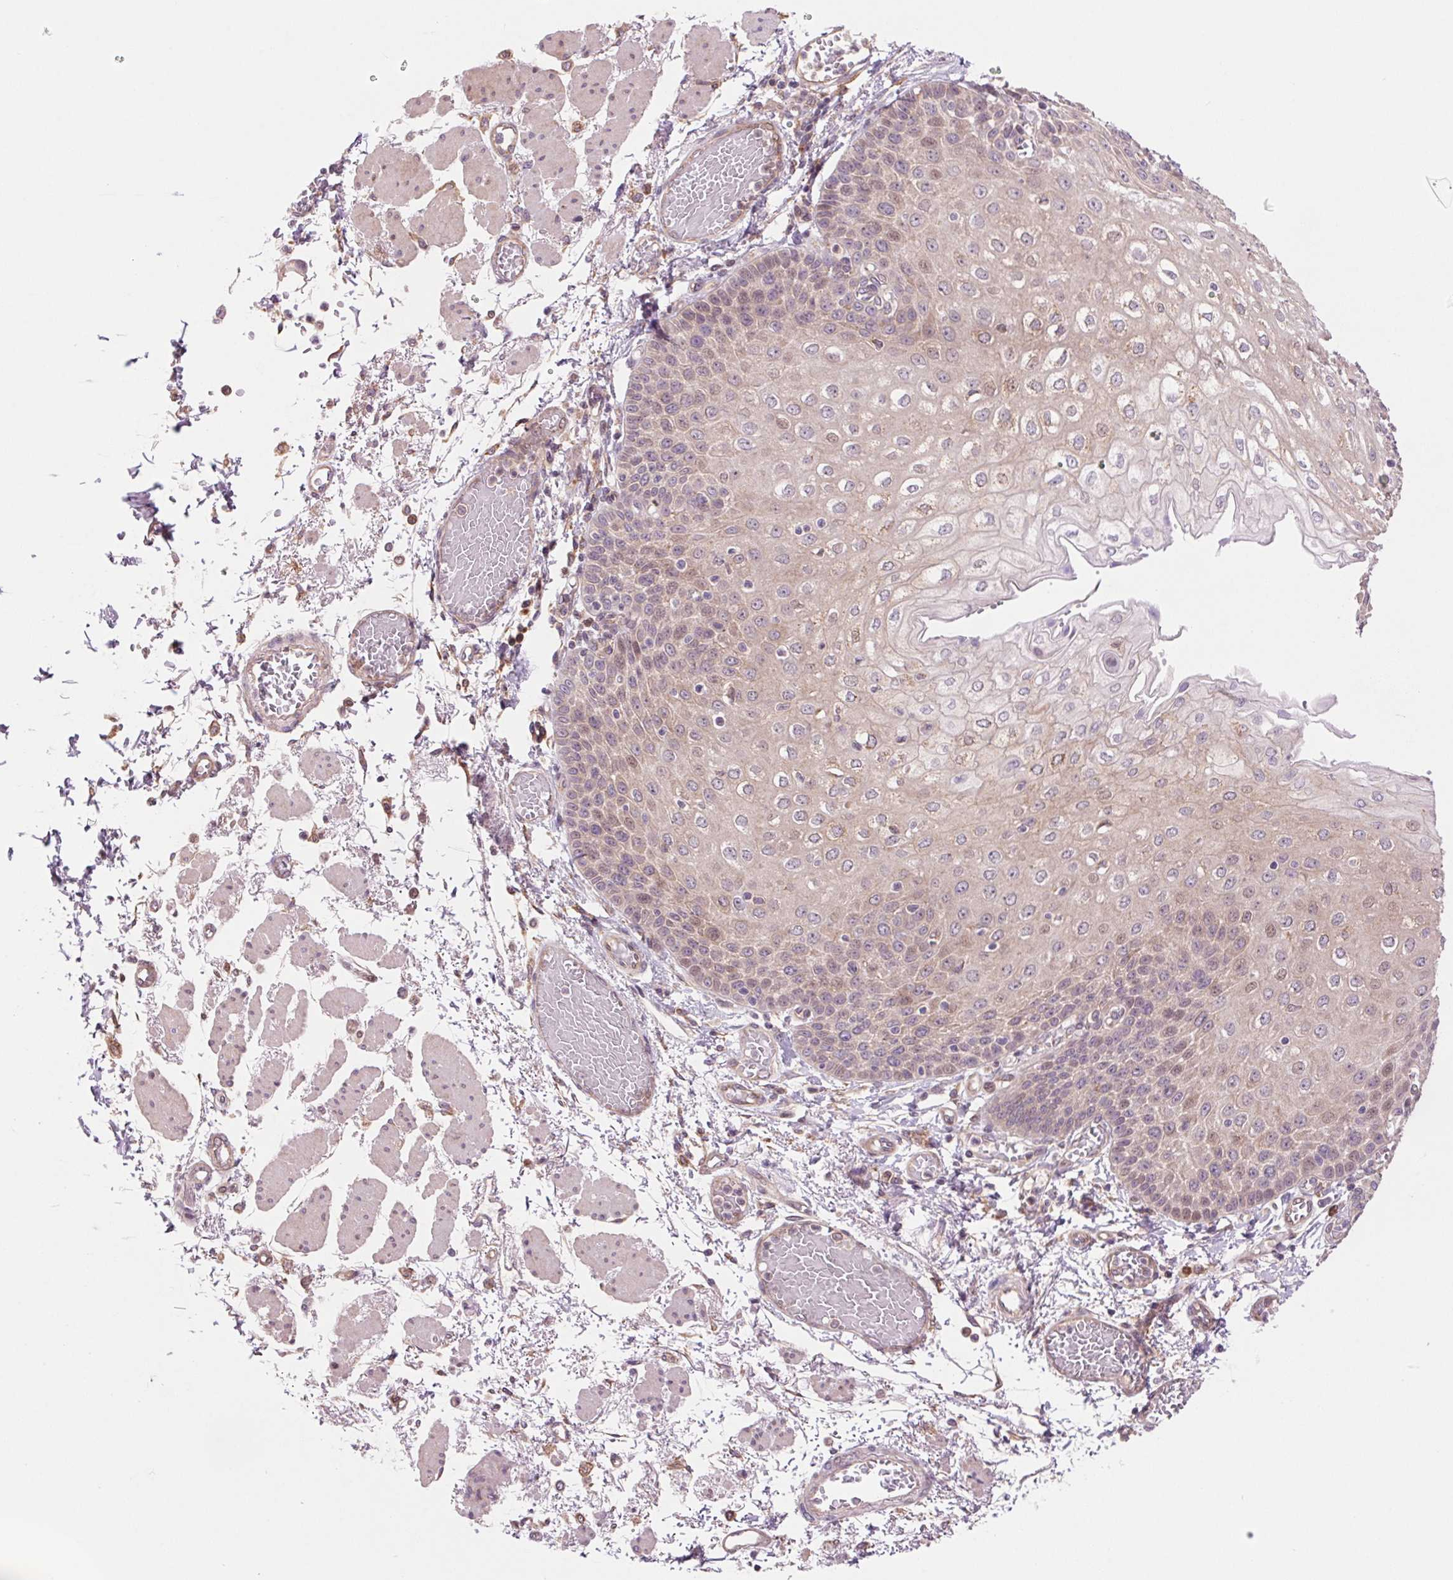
{"staining": {"intensity": "weak", "quantity": "25%-75%", "location": "cytoplasmic/membranous,nuclear"}, "tissue": "esophagus", "cell_type": "Squamous epithelial cells", "image_type": "normal", "snomed": [{"axis": "morphology", "description": "Normal tissue, NOS"}, {"axis": "morphology", "description": "Adenocarcinoma, NOS"}, {"axis": "topography", "description": "Esophagus"}], "caption": "A brown stain highlights weak cytoplasmic/membranous,nuclear expression of a protein in squamous epithelial cells of benign esophagus. (brown staining indicates protein expression, while blue staining denotes nuclei).", "gene": "KLHL20", "patient": {"sex": "male", "age": 81}}